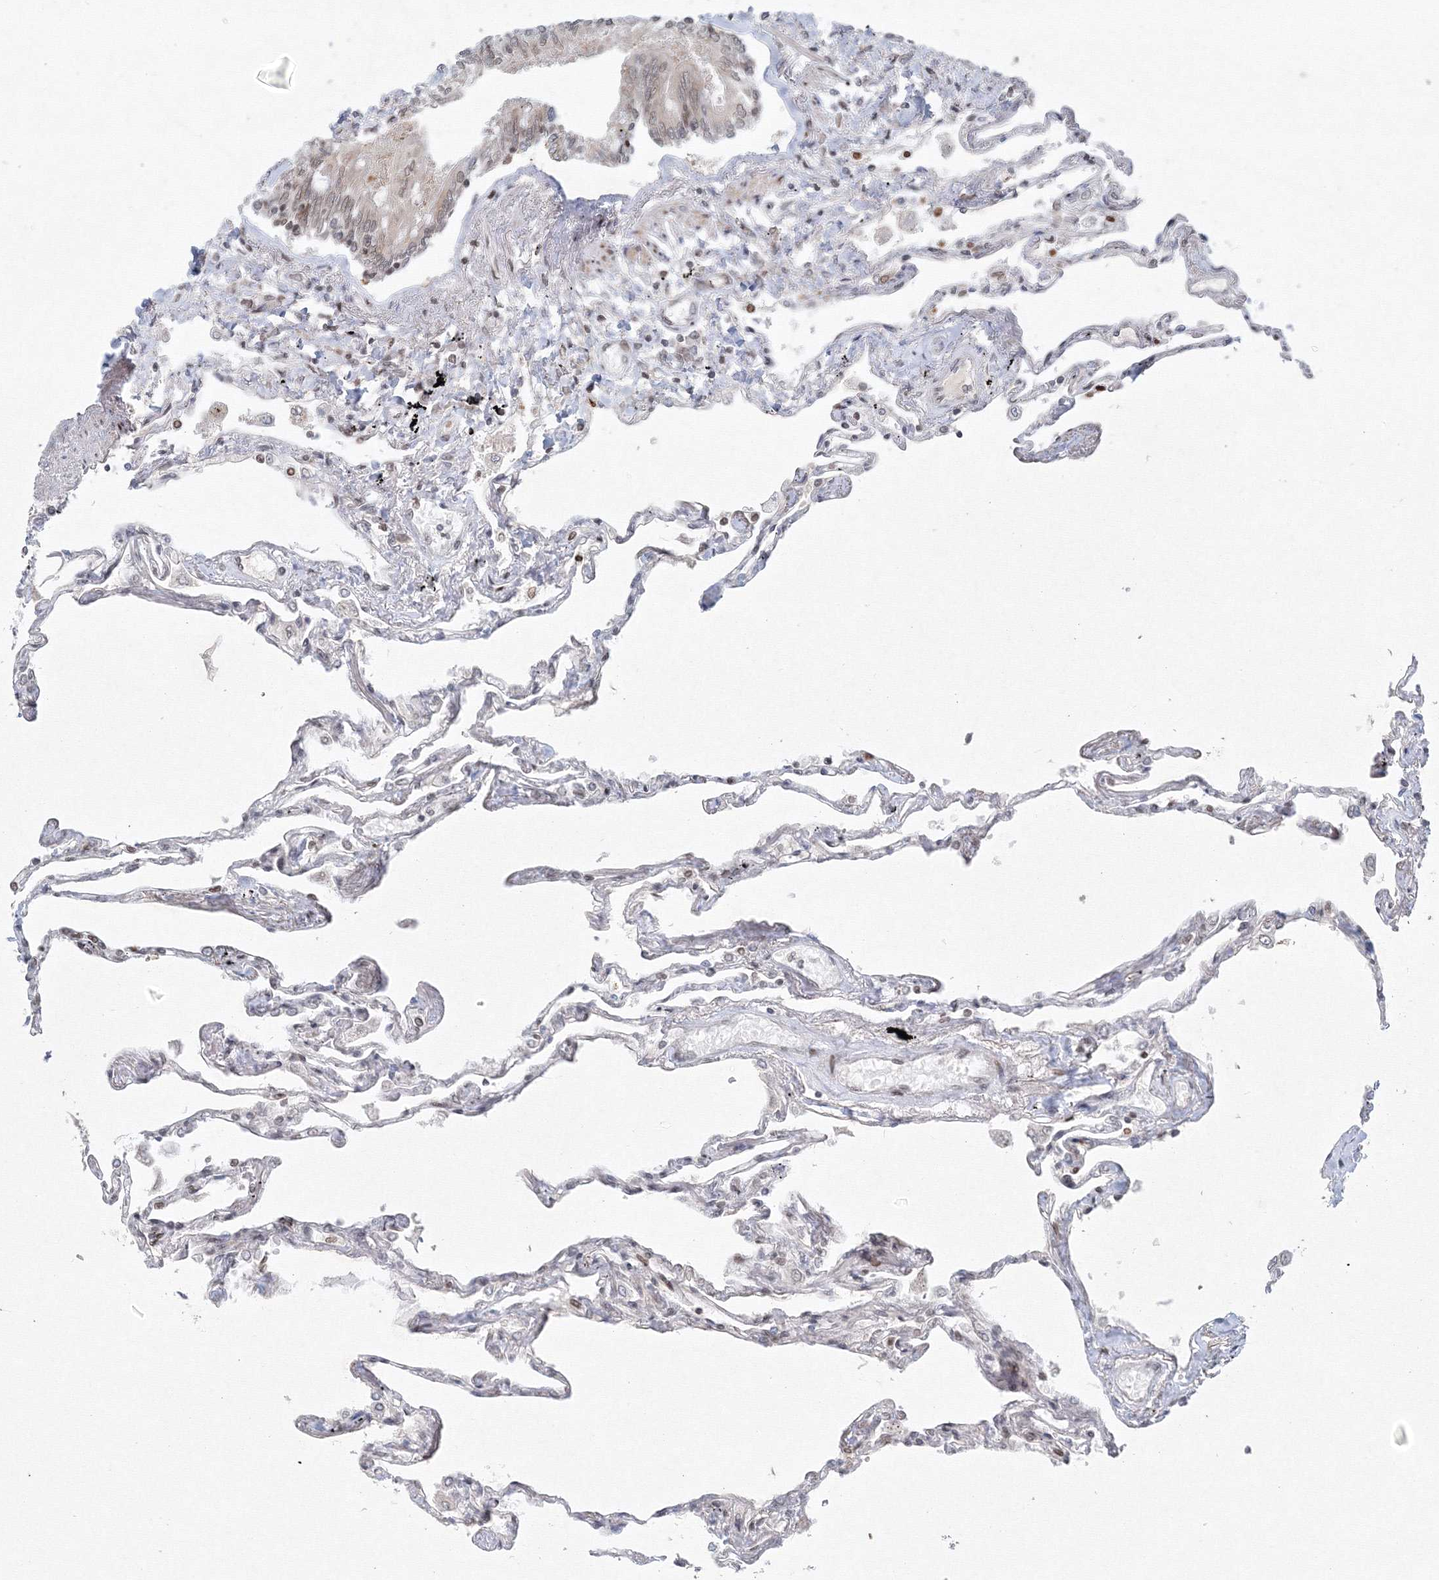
{"staining": {"intensity": "moderate", "quantity": "<25%", "location": "nuclear"}, "tissue": "lung", "cell_type": "Alveolar cells", "image_type": "normal", "snomed": [{"axis": "morphology", "description": "Normal tissue, NOS"}, {"axis": "topography", "description": "Lung"}], "caption": "Immunohistochemistry of benign lung reveals low levels of moderate nuclear expression in approximately <25% of alveolar cells. (DAB IHC with brightfield microscopy, high magnification).", "gene": "KIF4A", "patient": {"sex": "female", "age": 67}}